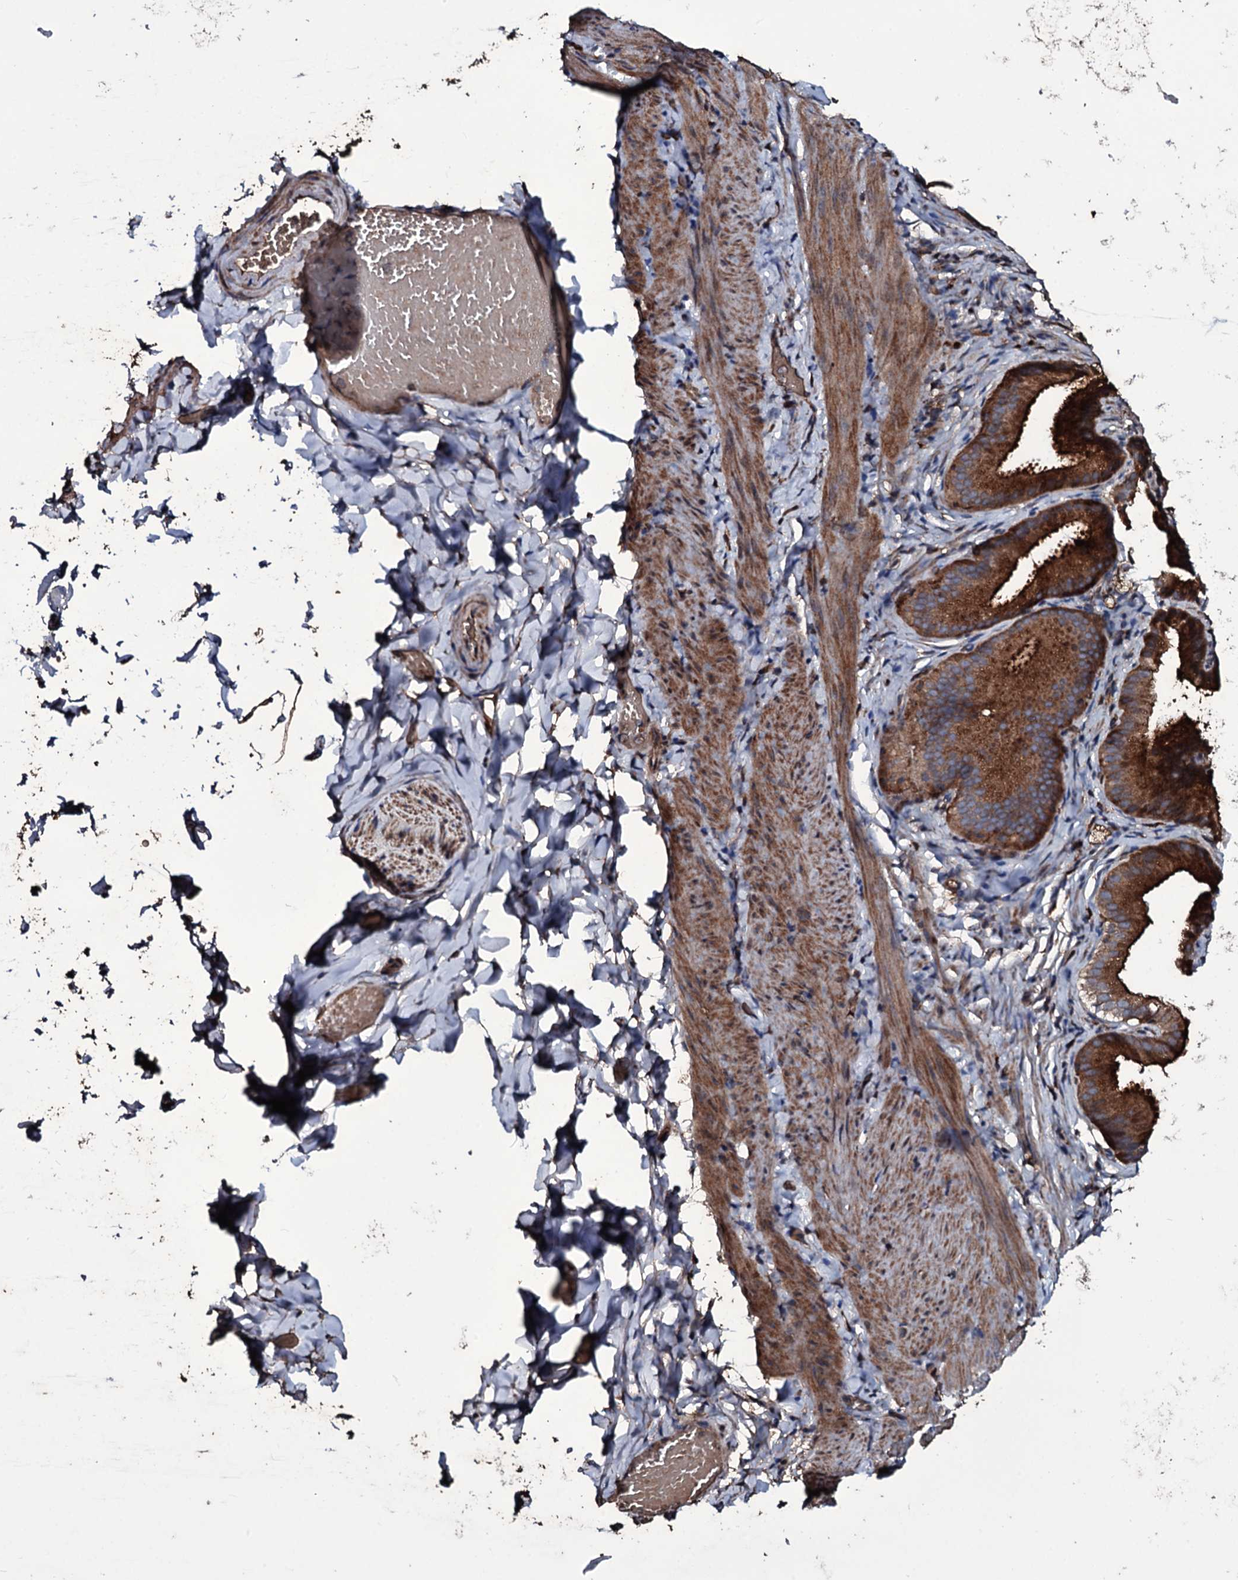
{"staining": {"intensity": "strong", "quantity": "25%-75%", "location": "cytoplasmic/membranous"}, "tissue": "adipose tissue", "cell_type": "Adipocytes", "image_type": "normal", "snomed": [{"axis": "morphology", "description": "Normal tissue, NOS"}, {"axis": "topography", "description": "Gallbladder"}, {"axis": "topography", "description": "Peripheral nerve tissue"}], "caption": "High-power microscopy captured an immunohistochemistry (IHC) histopathology image of unremarkable adipose tissue, revealing strong cytoplasmic/membranous staining in about 25%-75% of adipocytes. (DAB IHC with brightfield microscopy, high magnification).", "gene": "ZSWIM8", "patient": {"sex": "male", "age": 38}}